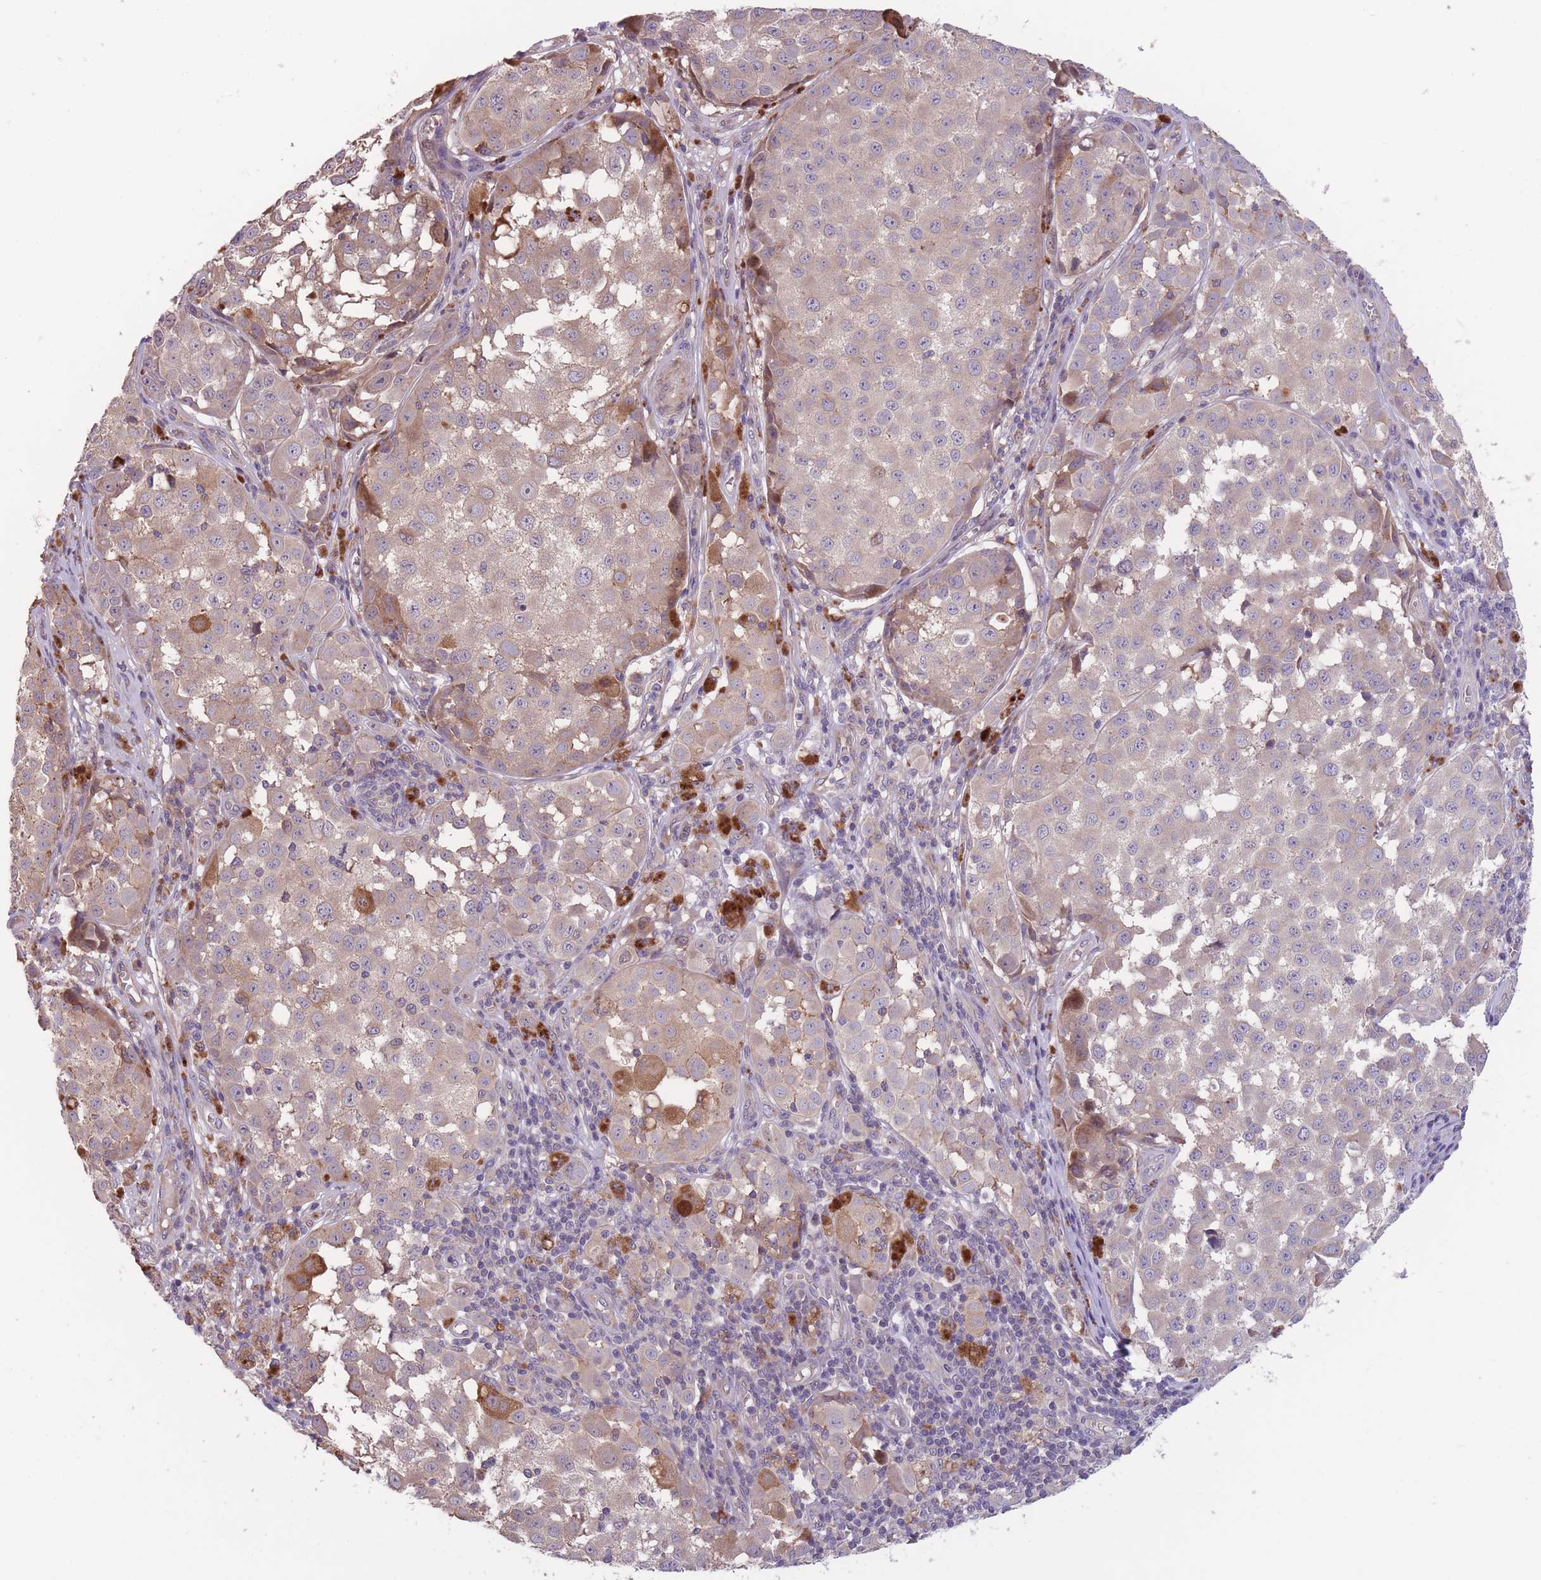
{"staining": {"intensity": "moderate", "quantity": "25%-75%", "location": "cytoplasmic/membranous"}, "tissue": "melanoma", "cell_type": "Tumor cells", "image_type": "cancer", "snomed": [{"axis": "morphology", "description": "Malignant melanoma, NOS"}, {"axis": "topography", "description": "Skin"}], "caption": "The micrograph exhibits a brown stain indicating the presence of a protein in the cytoplasmic/membranous of tumor cells in melanoma.", "gene": "ITPKC", "patient": {"sex": "male", "age": 64}}